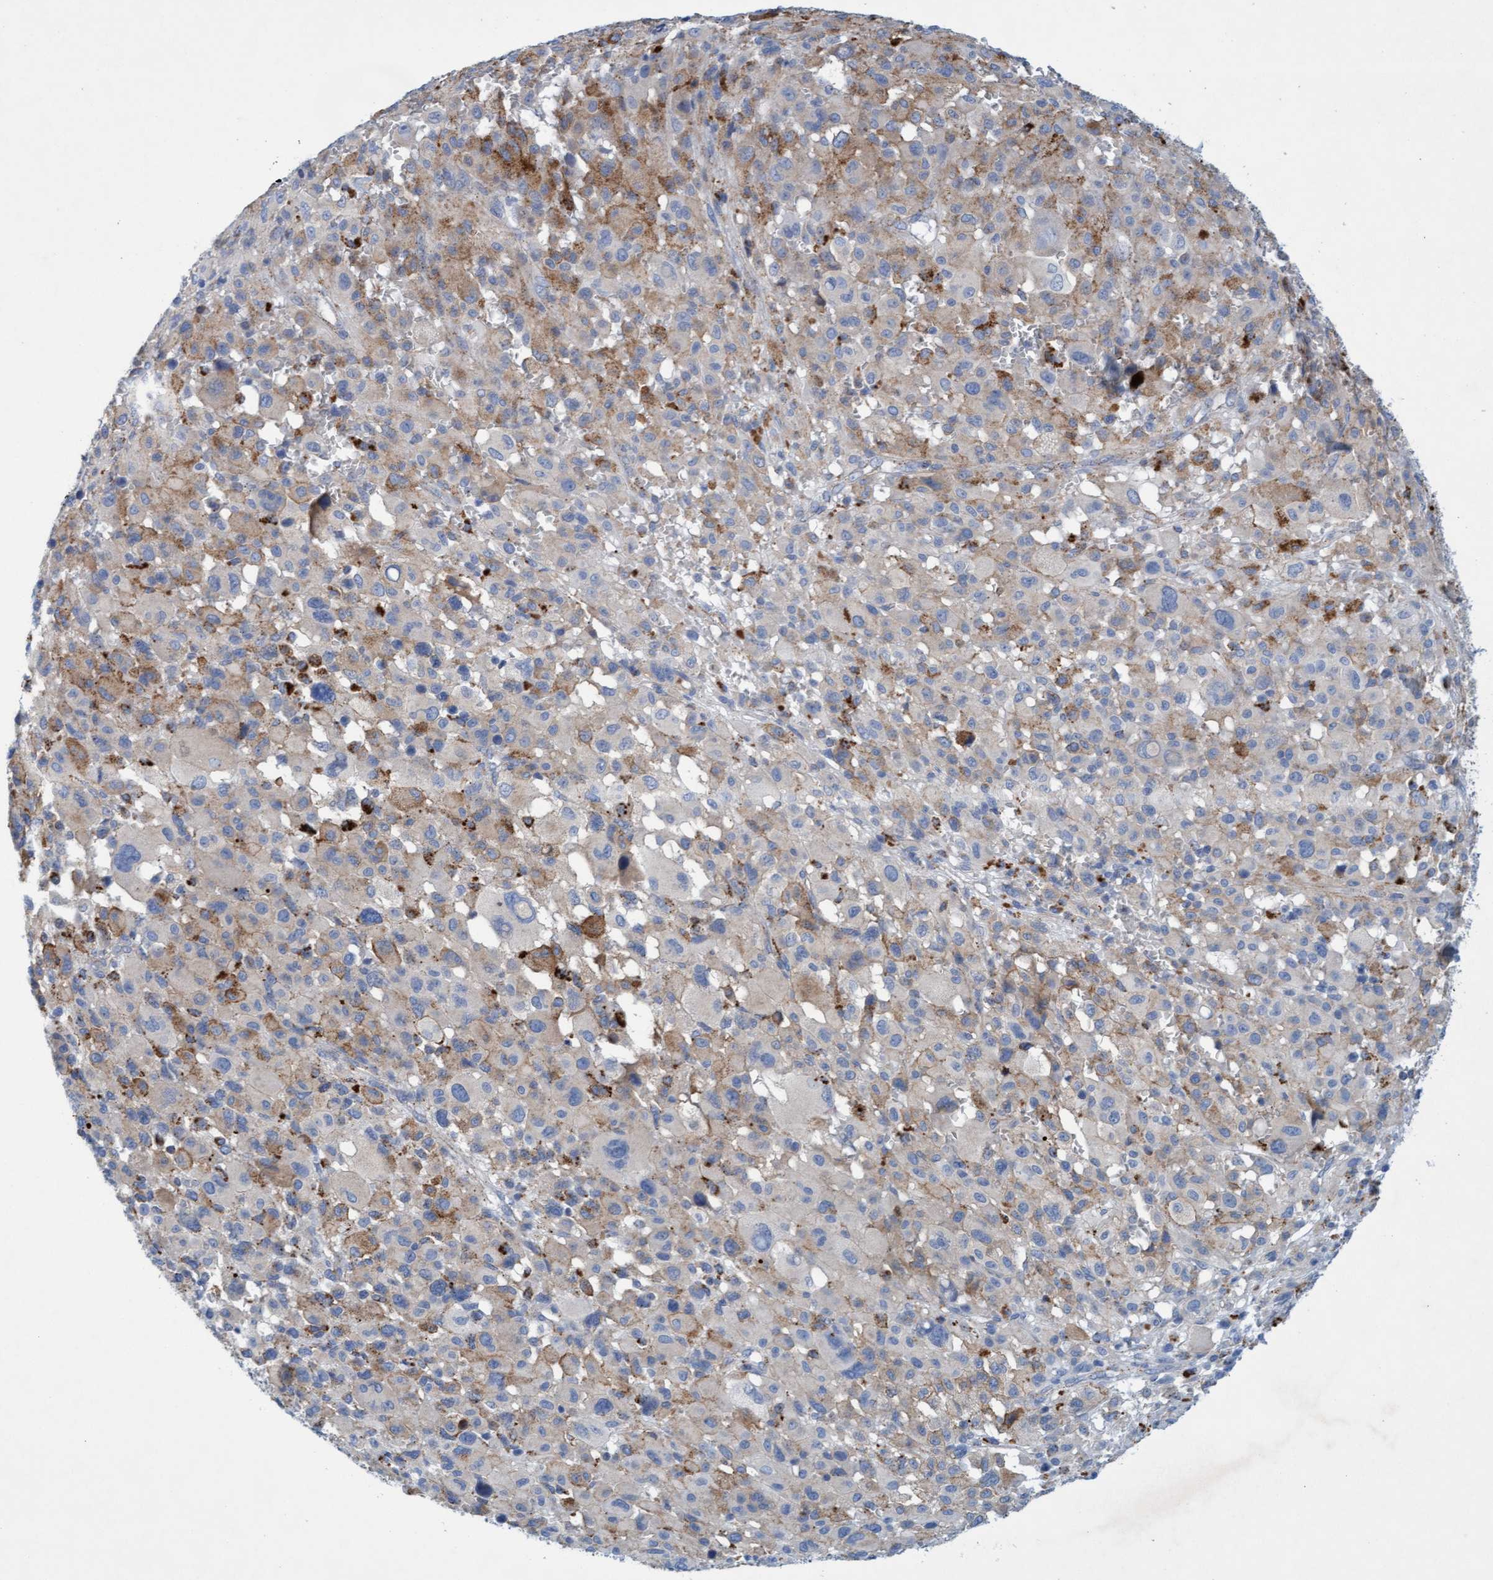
{"staining": {"intensity": "moderate", "quantity": "25%-75%", "location": "cytoplasmic/membranous"}, "tissue": "melanoma", "cell_type": "Tumor cells", "image_type": "cancer", "snomed": [{"axis": "morphology", "description": "Malignant melanoma, Metastatic site"}, {"axis": "topography", "description": "Skin"}], "caption": "The immunohistochemical stain labels moderate cytoplasmic/membranous expression in tumor cells of malignant melanoma (metastatic site) tissue. (DAB (3,3'-diaminobenzidine) IHC with brightfield microscopy, high magnification).", "gene": "SGSH", "patient": {"sex": "female", "age": 74}}